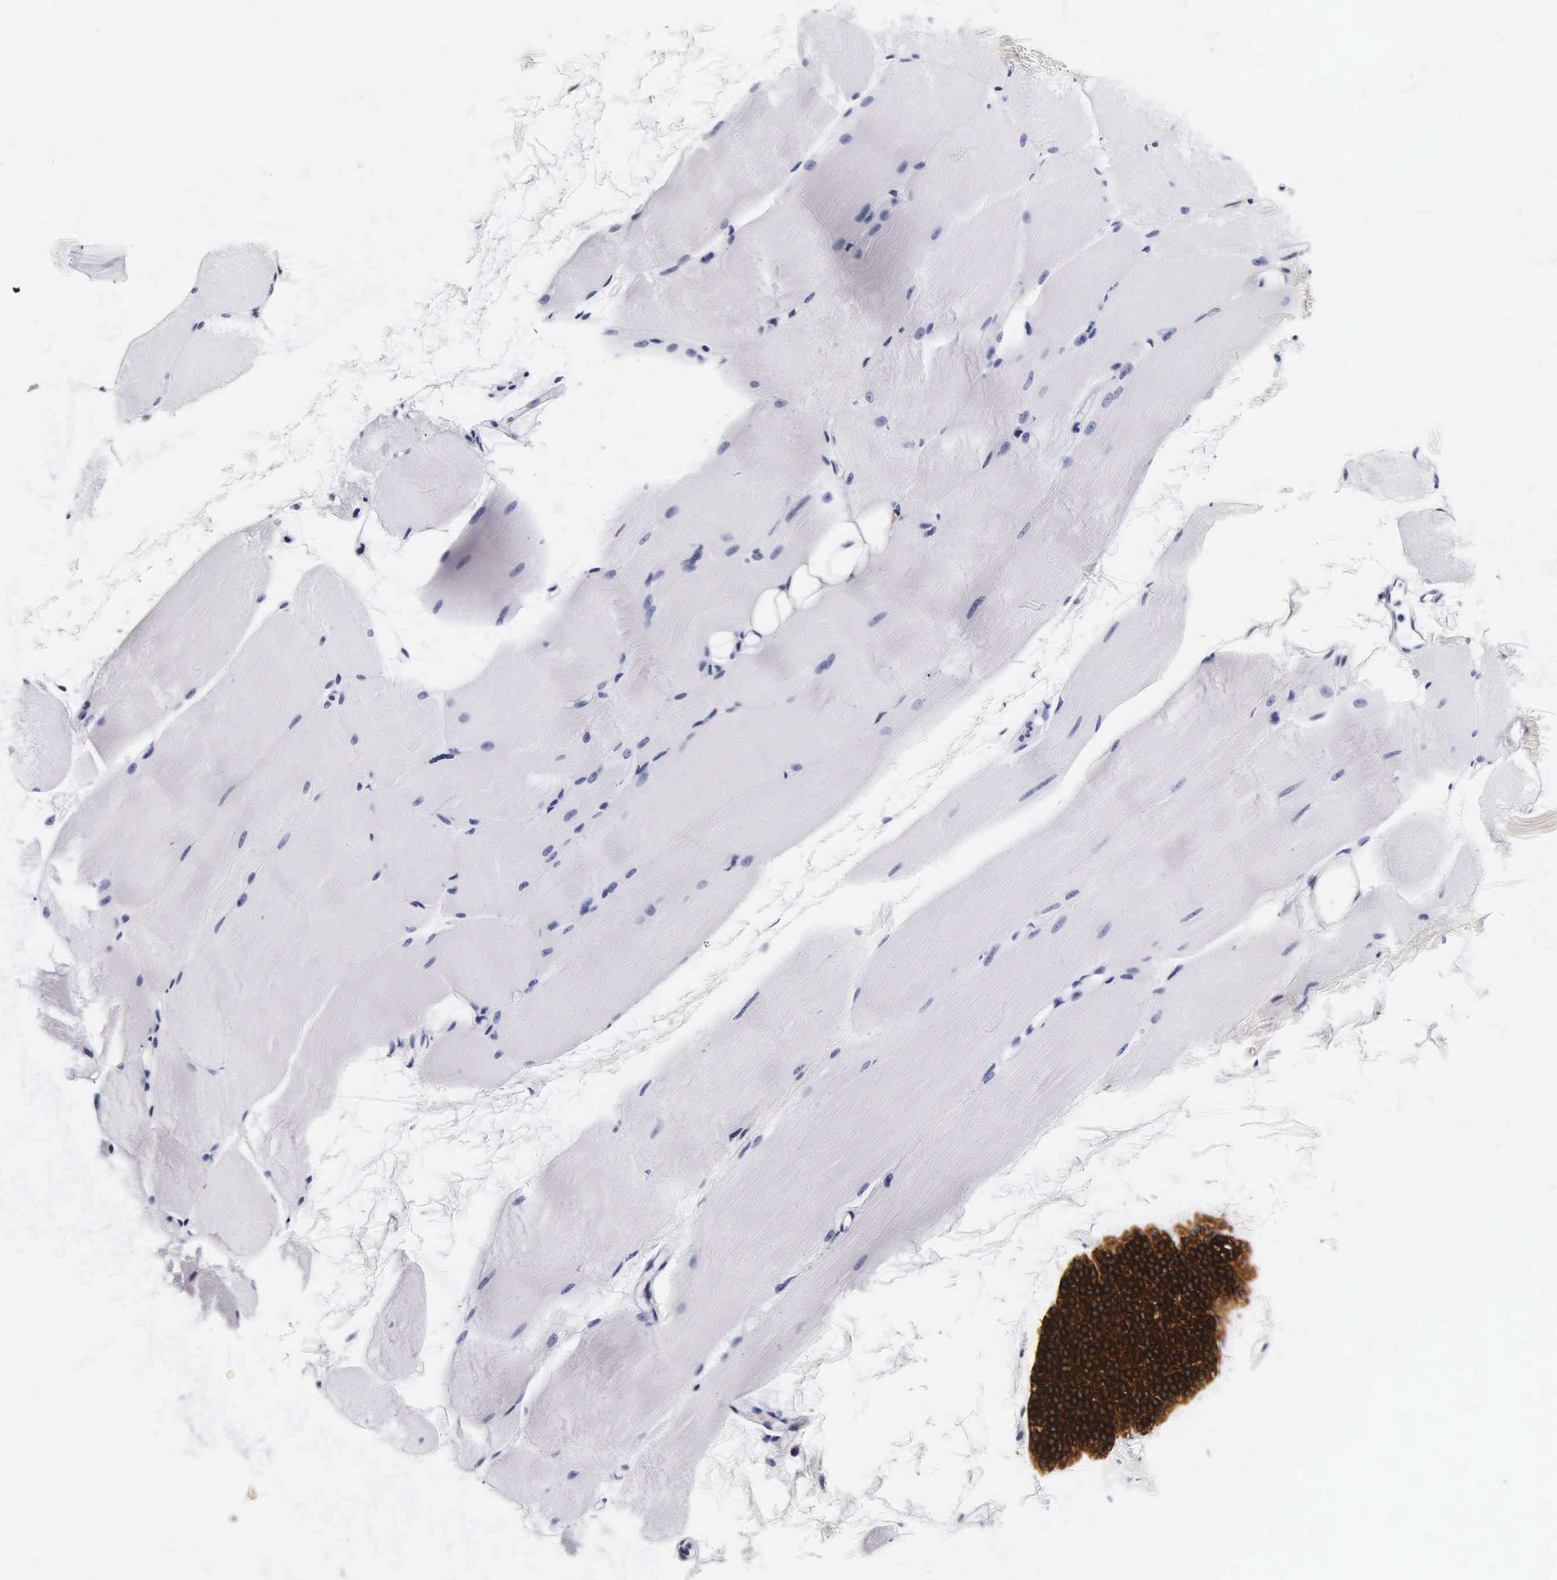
{"staining": {"intensity": "negative", "quantity": "none", "location": "none"}, "tissue": "skeletal muscle", "cell_type": "Myocytes", "image_type": "normal", "snomed": [{"axis": "morphology", "description": "Normal tissue, NOS"}, {"axis": "topography", "description": "Skeletal muscle"}, {"axis": "topography", "description": "Parathyroid gland"}], "caption": "DAB (3,3'-diaminobenzidine) immunohistochemical staining of unremarkable skeletal muscle displays no significant staining in myocytes.", "gene": "KRT18", "patient": {"sex": "female", "age": 37}}